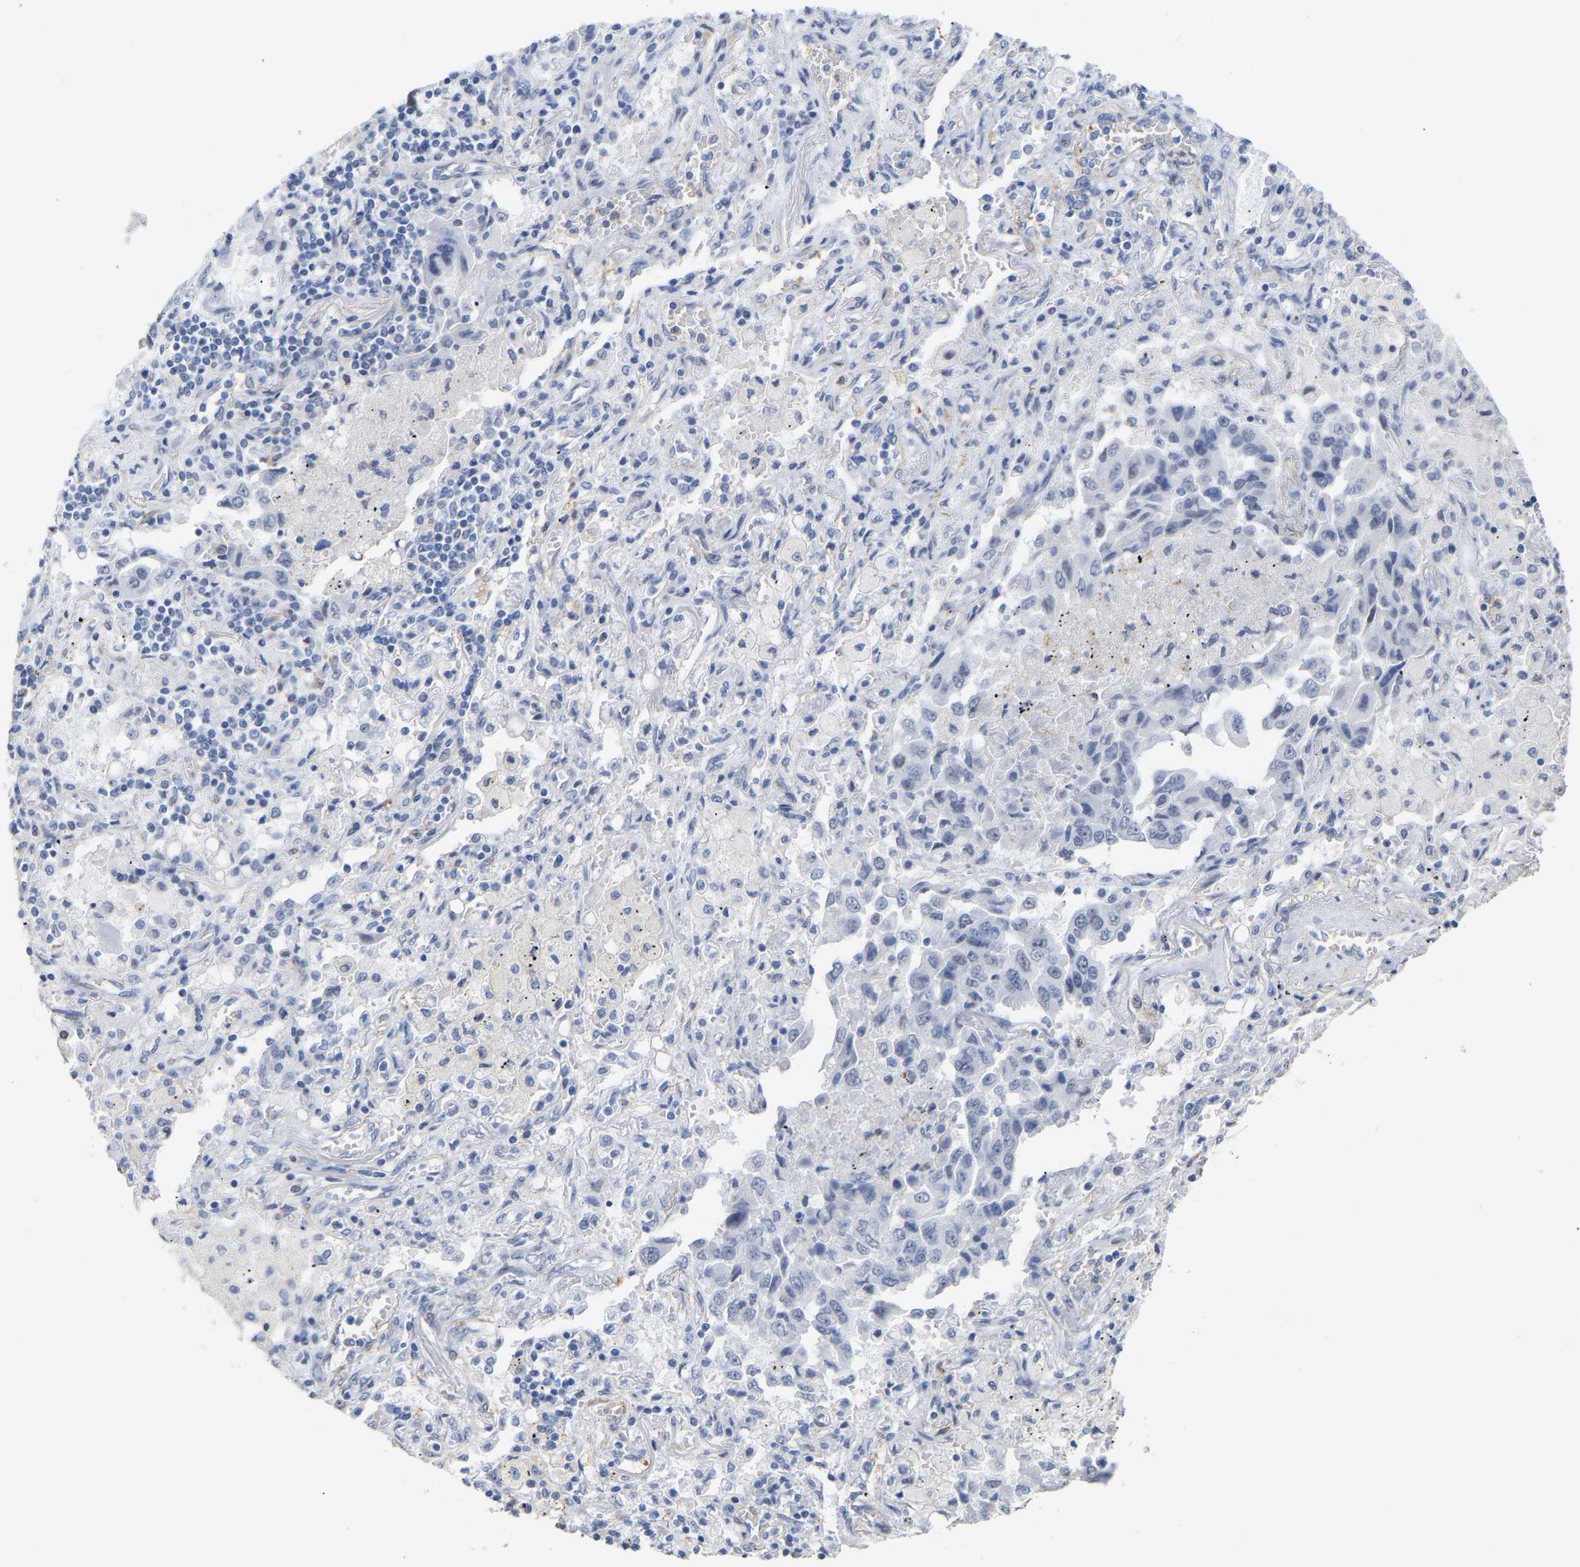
{"staining": {"intensity": "negative", "quantity": "none", "location": "none"}, "tissue": "lung cancer", "cell_type": "Tumor cells", "image_type": "cancer", "snomed": [{"axis": "morphology", "description": "Adenocarcinoma, NOS"}, {"axis": "topography", "description": "Lung"}], "caption": "Immunohistochemical staining of adenocarcinoma (lung) shows no significant staining in tumor cells. (DAB (3,3'-diaminobenzidine) immunohistochemistry visualized using brightfield microscopy, high magnification).", "gene": "AMPH", "patient": {"sex": "female", "age": 65}}